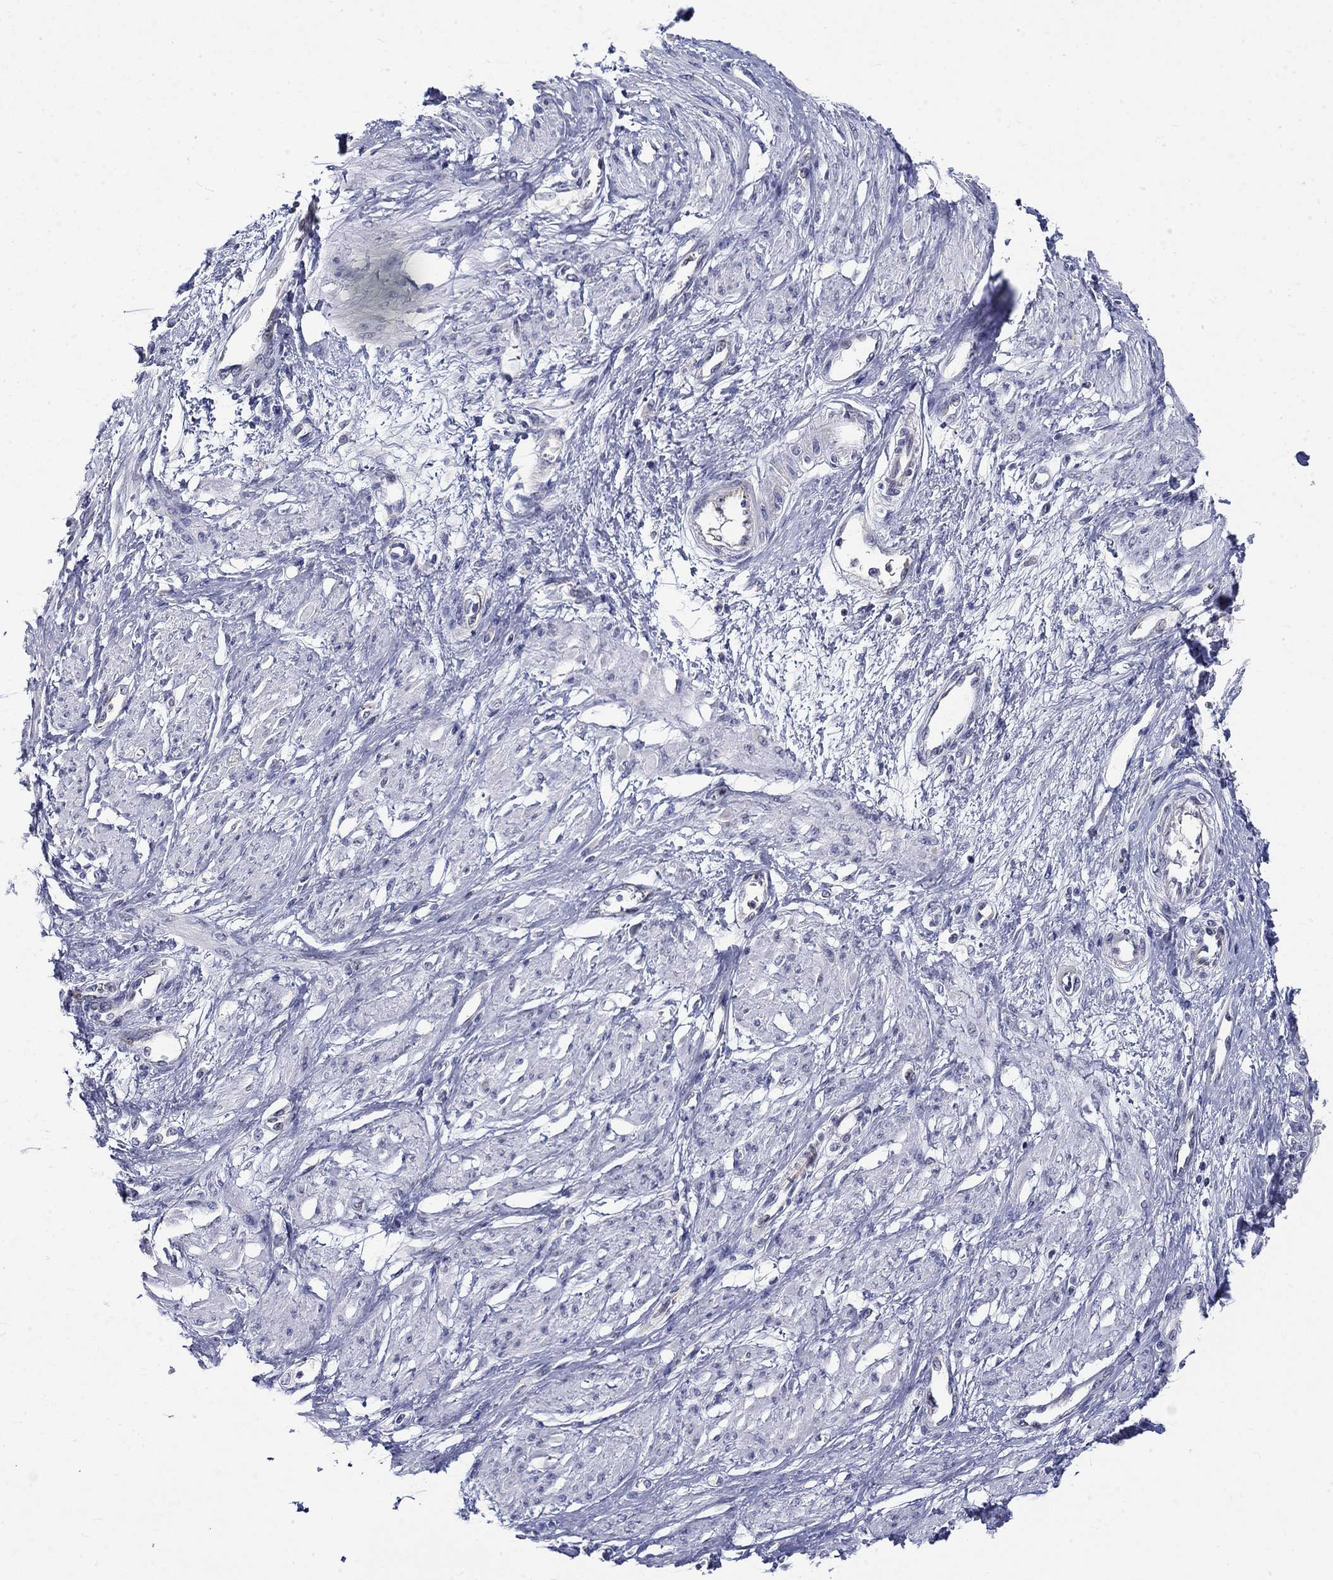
{"staining": {"intensity": "negative", "quantity": "none", "location": "none"}, "tissue": "smooth muscle", "cell_type": "Smooth muscle cells", "image_type": "normal", "snomed": [{"axis": "morphology", "description": "Normal tissue, NOS"}, {"axis": "topography", "description": "Smooth muscle"}, {"axis": "topography", "description": "Uterus"}], "caption": "IHC of normal human smooth muscle shows no positivity in smooth muscle cells.", "gene": "ST6GALNAC1", "patient": {"sex": "female", "age": 39}}